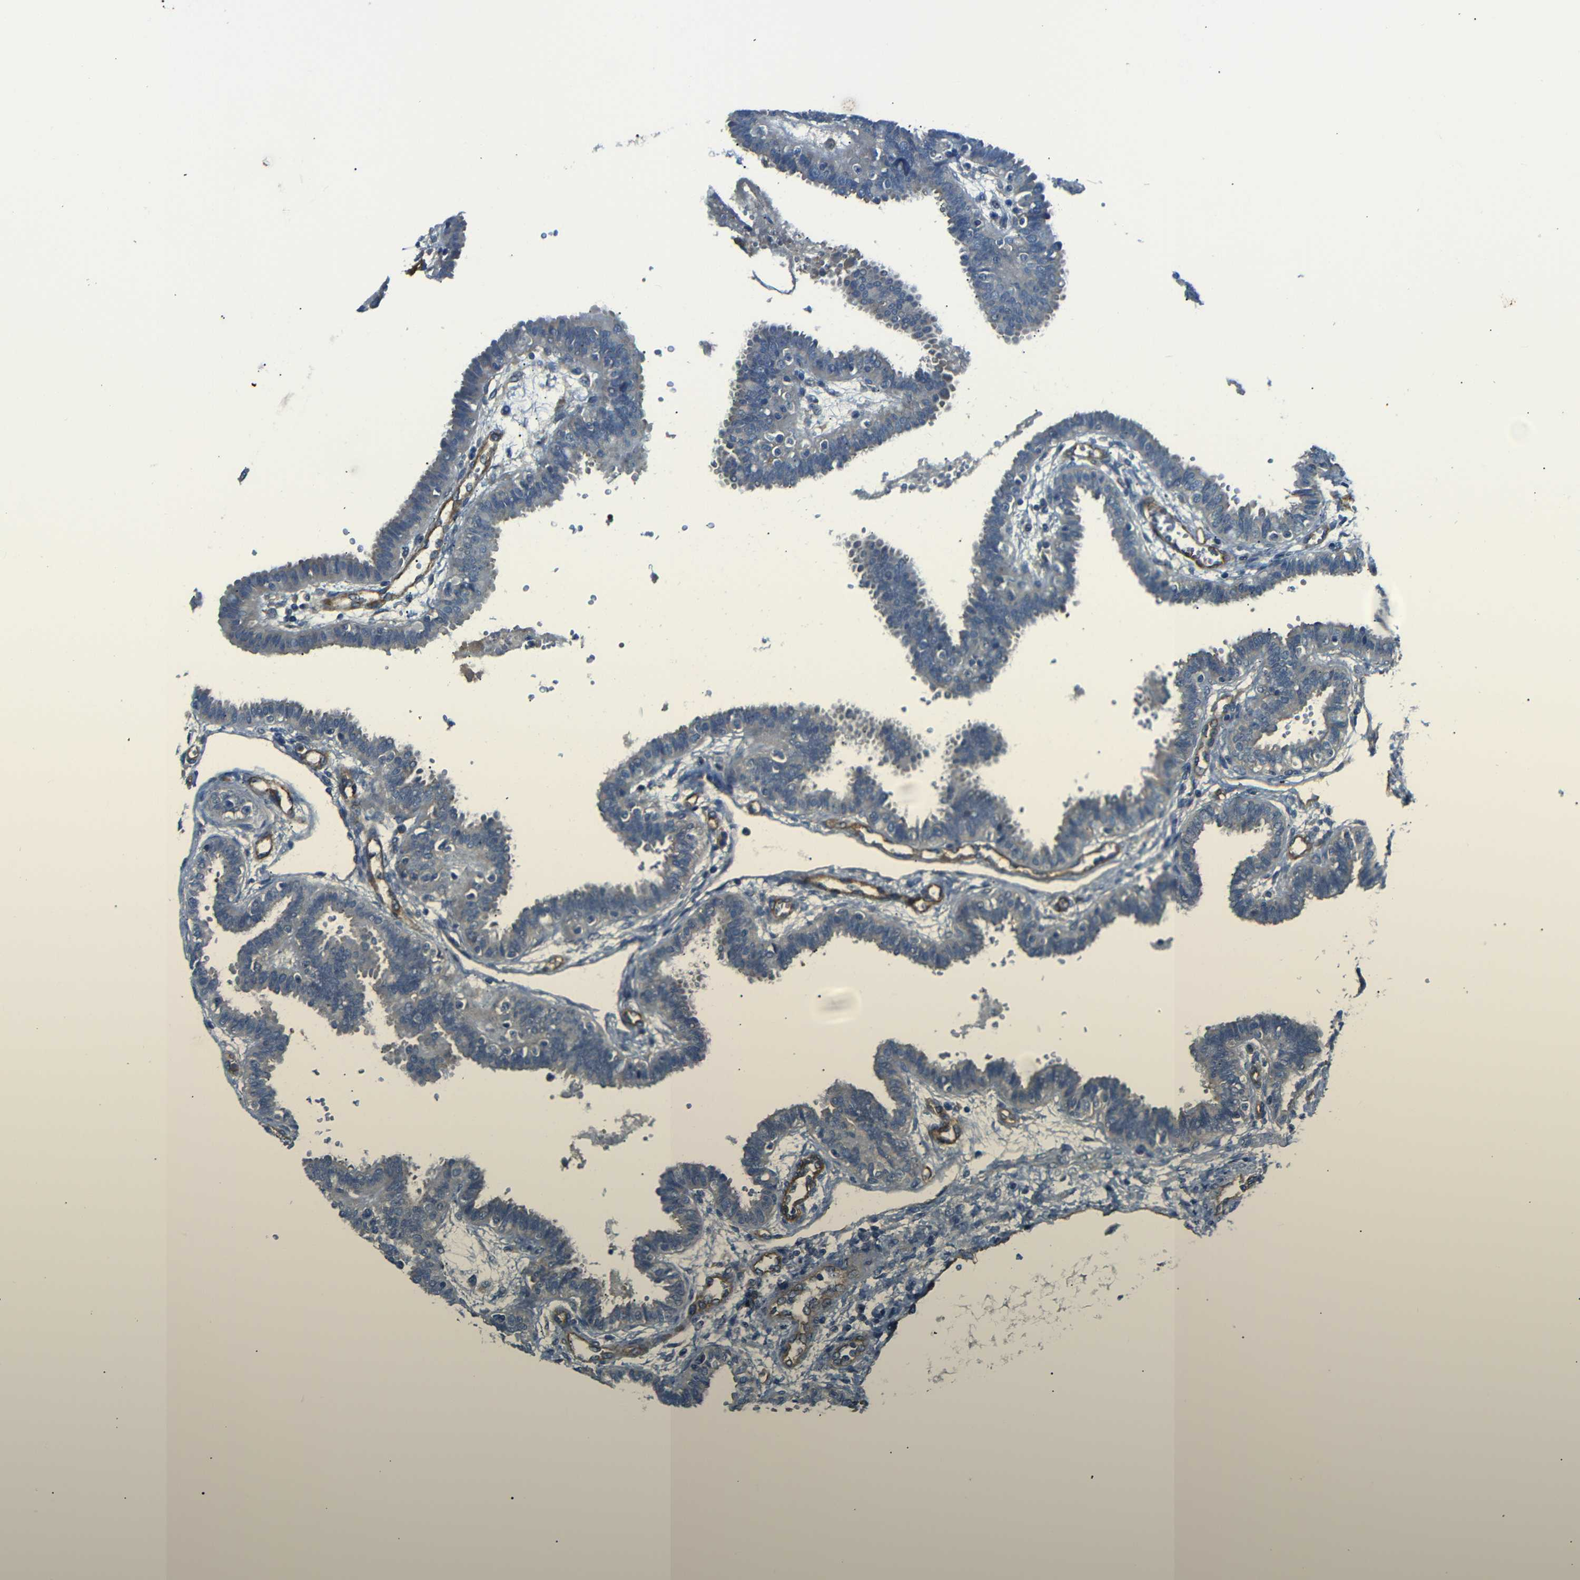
{"staining": {"intensity": "negative", "quantity": "none", "location": "none"}, "tissue": "fallopian tube", "cell_type": "Glandular cells", "image_type": "normal", "snomed": [{"axis": "morphology", "description": "Normal tissue, NOS"}, {"axis": "topography", "description": "Fallopian tube"}], "caption": "This is a micrograph of immunohistochemistry (IHC) staining of unremarkable fallopian tube, which shows no positivity in glandular cells. (Stains: DAB (3,3'-diaminobenzidine) immunohistochemistry with hematoxylin counter stain, Microscopy: brightfield microscopy at high magnification).", "gene": "MYO1B", "patient": {"sex": "female", "age": 32}}